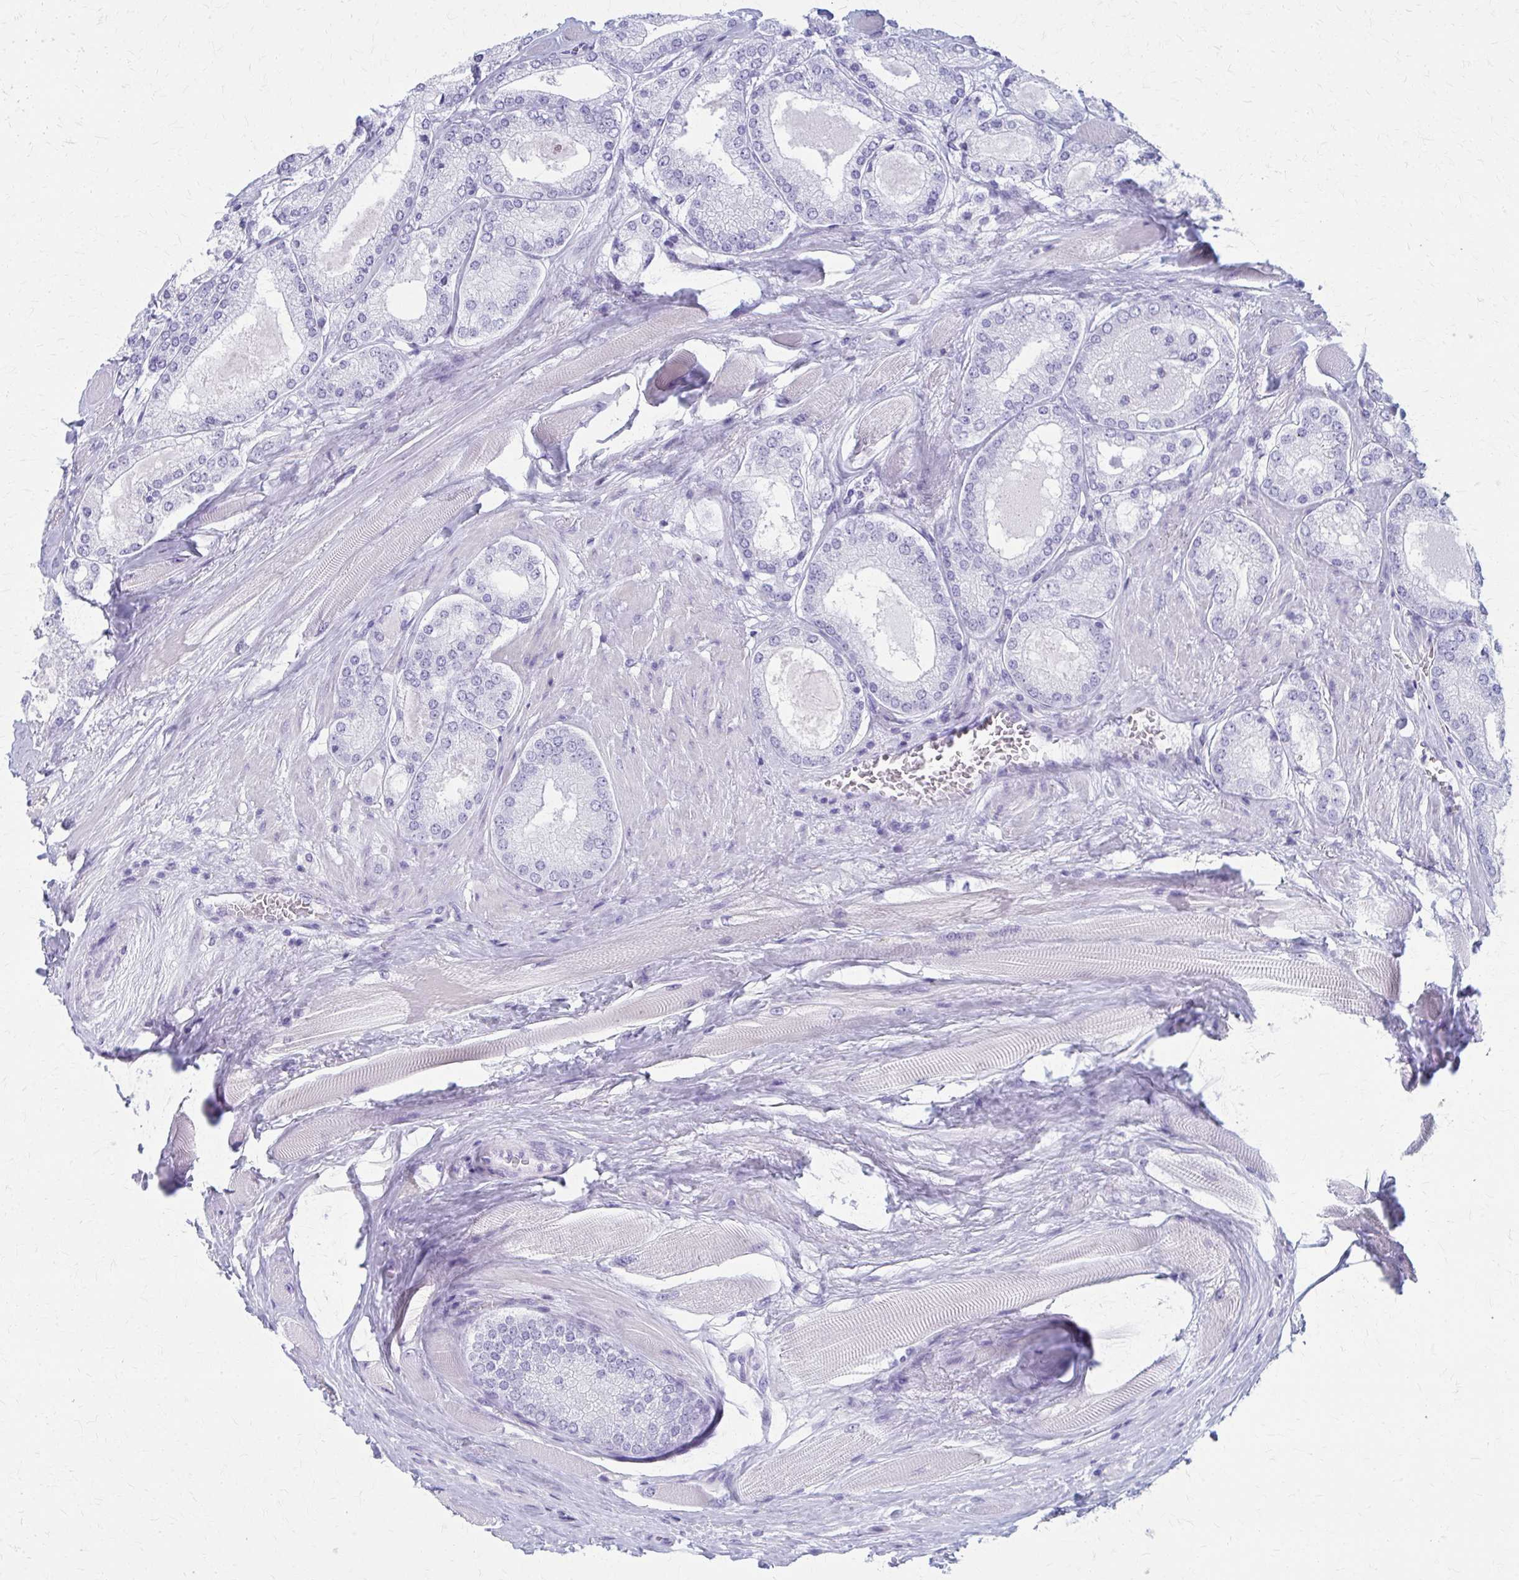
{"staining": {"intensity": "negative", "quantity": "none", "location": "none"}, "tissue": "prostate cancer", "cell_type": "Tumor cells", "image_type": "cancer", "snomed": [{"axis": "morphology", "description": "Adenocarcinoma, High grade"}, {"axis": "topography", "description": "Prostate"}], "caption": "High power microscopy photomicrograph of an IHC image of prostate cancer, revealing no significant positivity in tumor cells.", "gene": "CELF5", "patient": {"sex": "male", "age": 67}}